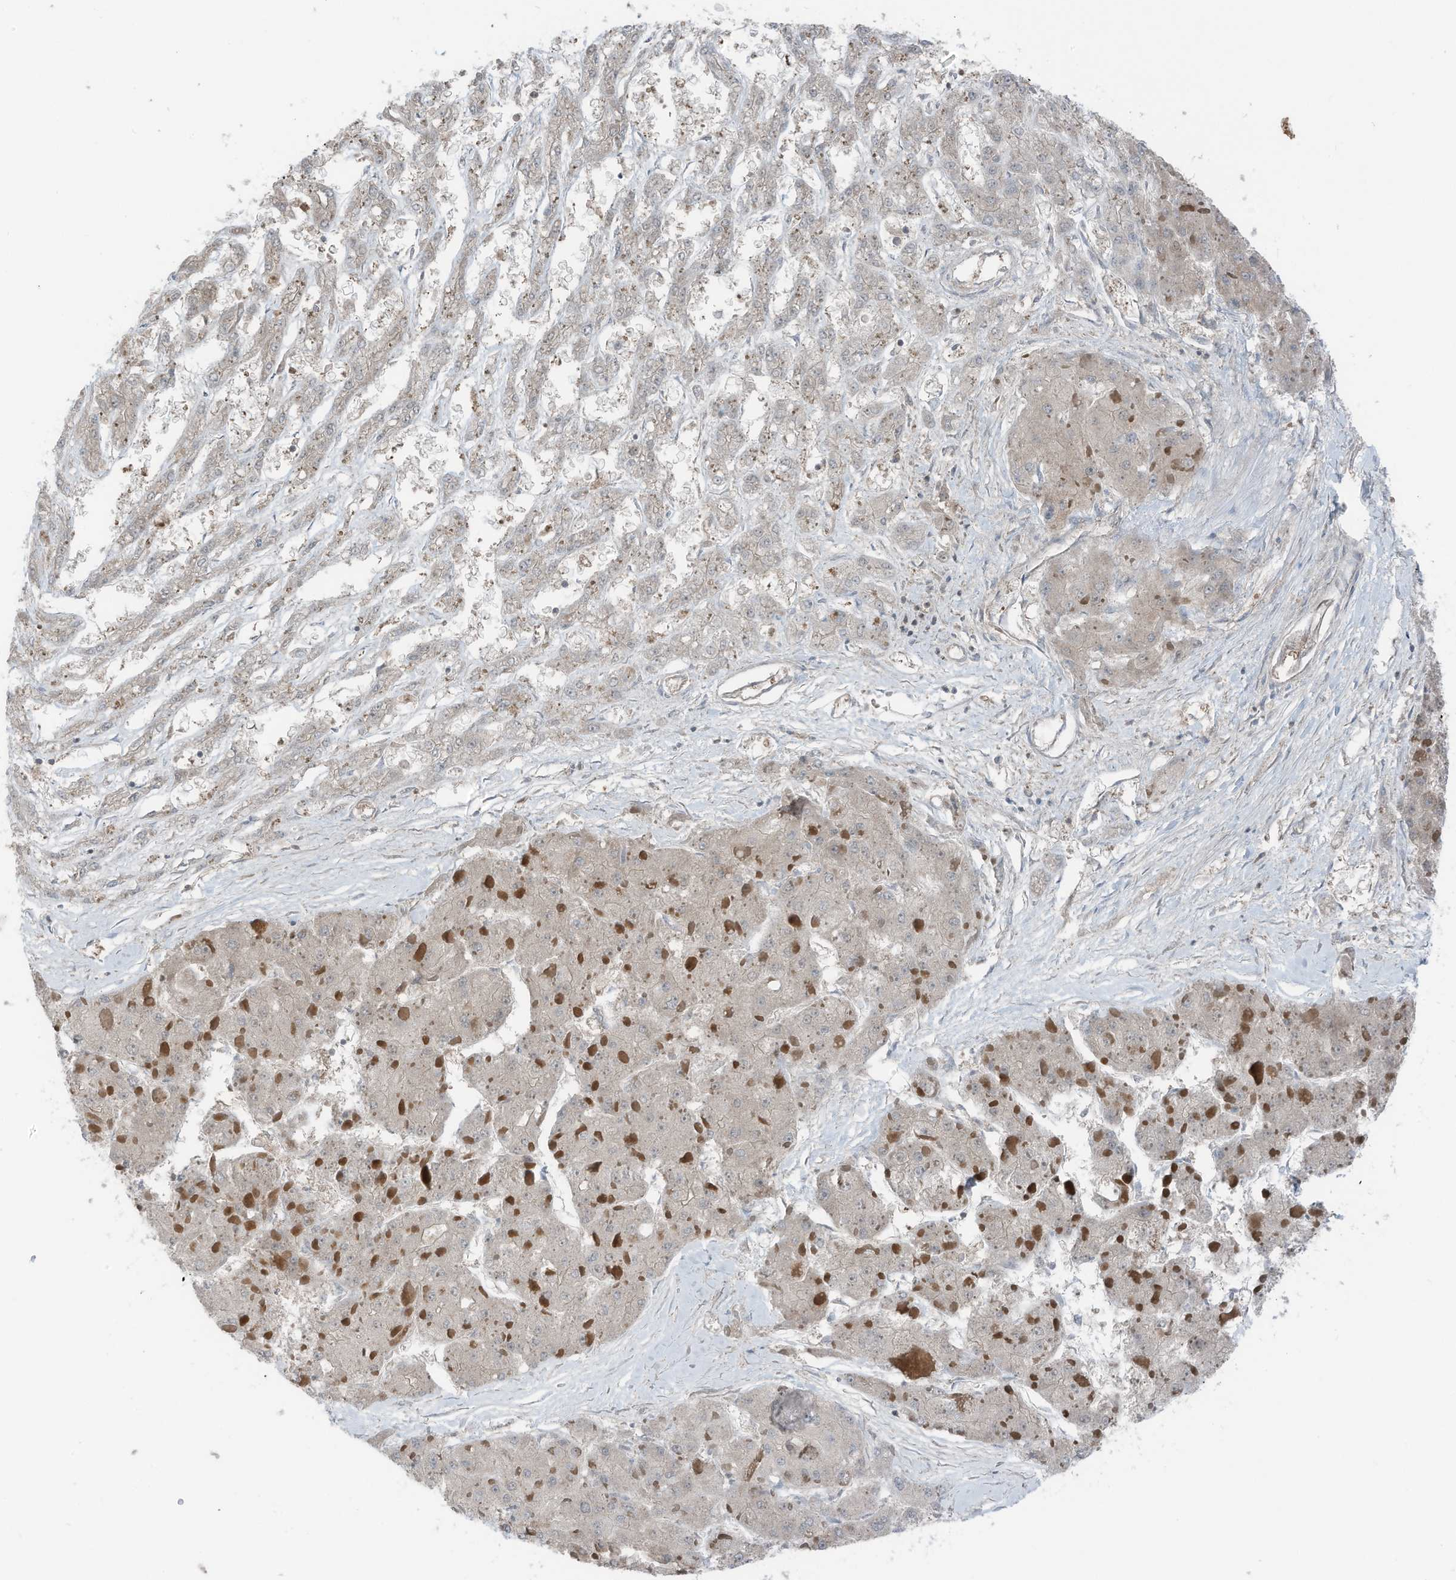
{"staining": {"intensity": "negative", "quantity": "none", "location": "none"}, "tissue": "liver cancer", "cell_type": "Tumor cells", "image_type": "cancer", "snomed": [{"axis": "morphology", "description": "Carcinoma, Hepatocellular, NOS"}, {"axis": "topography", "description": "Liver"}], "caption": "IHC photomicrograph of liver hepatocellular carcinoma stained for a protein (brown), which reveals no expression in tumor cells. (DAB (3,3'-diaminobenzidine) immunohistochemistry, high magnification).", "gene": "TXNDC9", "patient": {"sex": "female", "age": 73}}